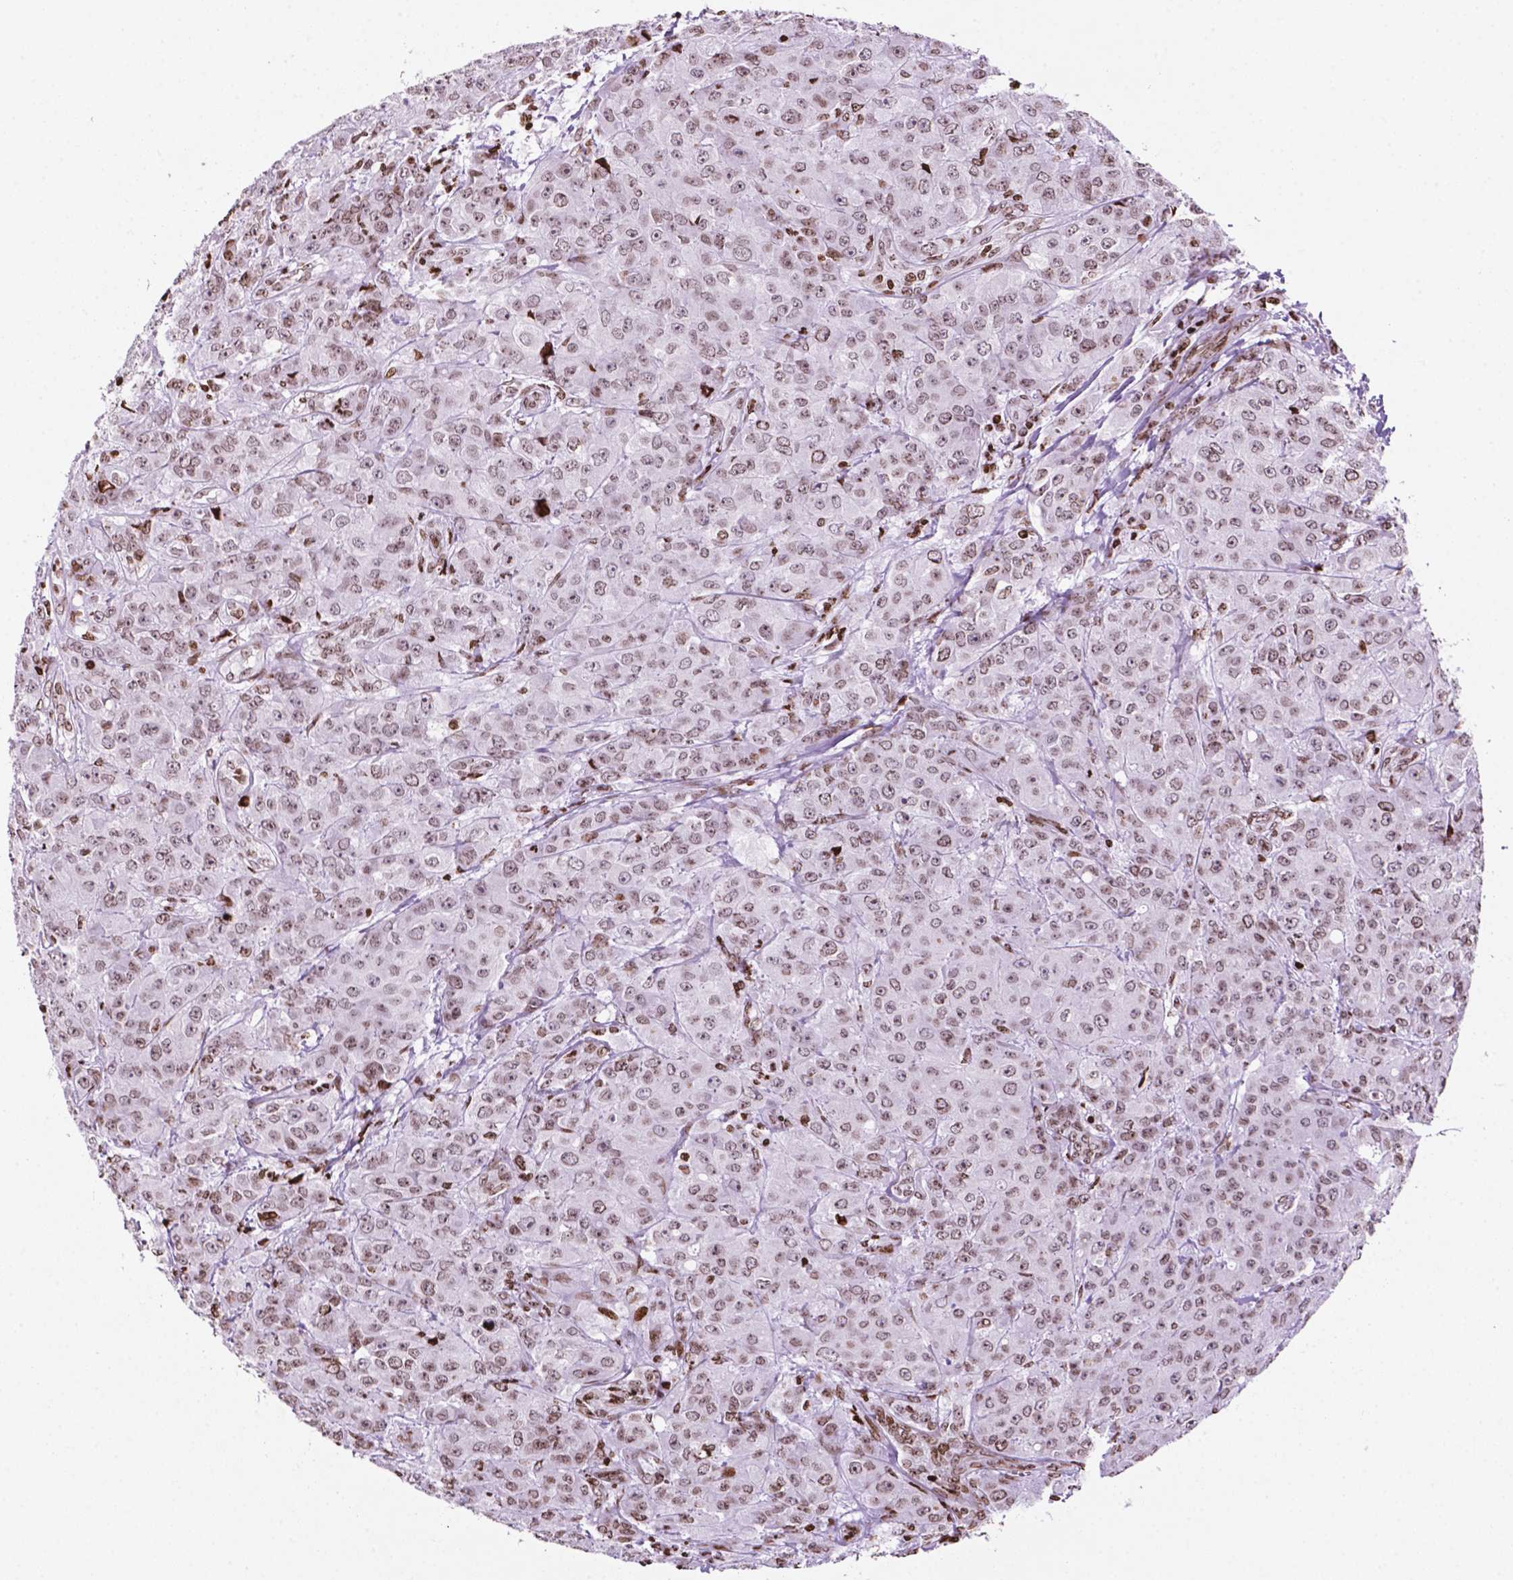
{"staining": {"intensity": "moderate", "quantity": ">75%", "location": "nuclear"}, "tissue": "breast cancer", "cell_type": "Tumor cells", "image_type": "cancer", "snomed": [{"axis": "morphology", "description": "Normal tissue, NOS"}, {"axis": "morphology", "description": "Duct carcinoma"}, {"axis": "topography", "description": "Breast"}], "caption": "This histopathology image exhibits immunohistochemistry (IHC) staining of human breast cancer, with medium moderate nuclear positivity in approximately >75% of tumor cells.", "gene": "TMEM250", "patient": {"sex": "female", "age": 43}}